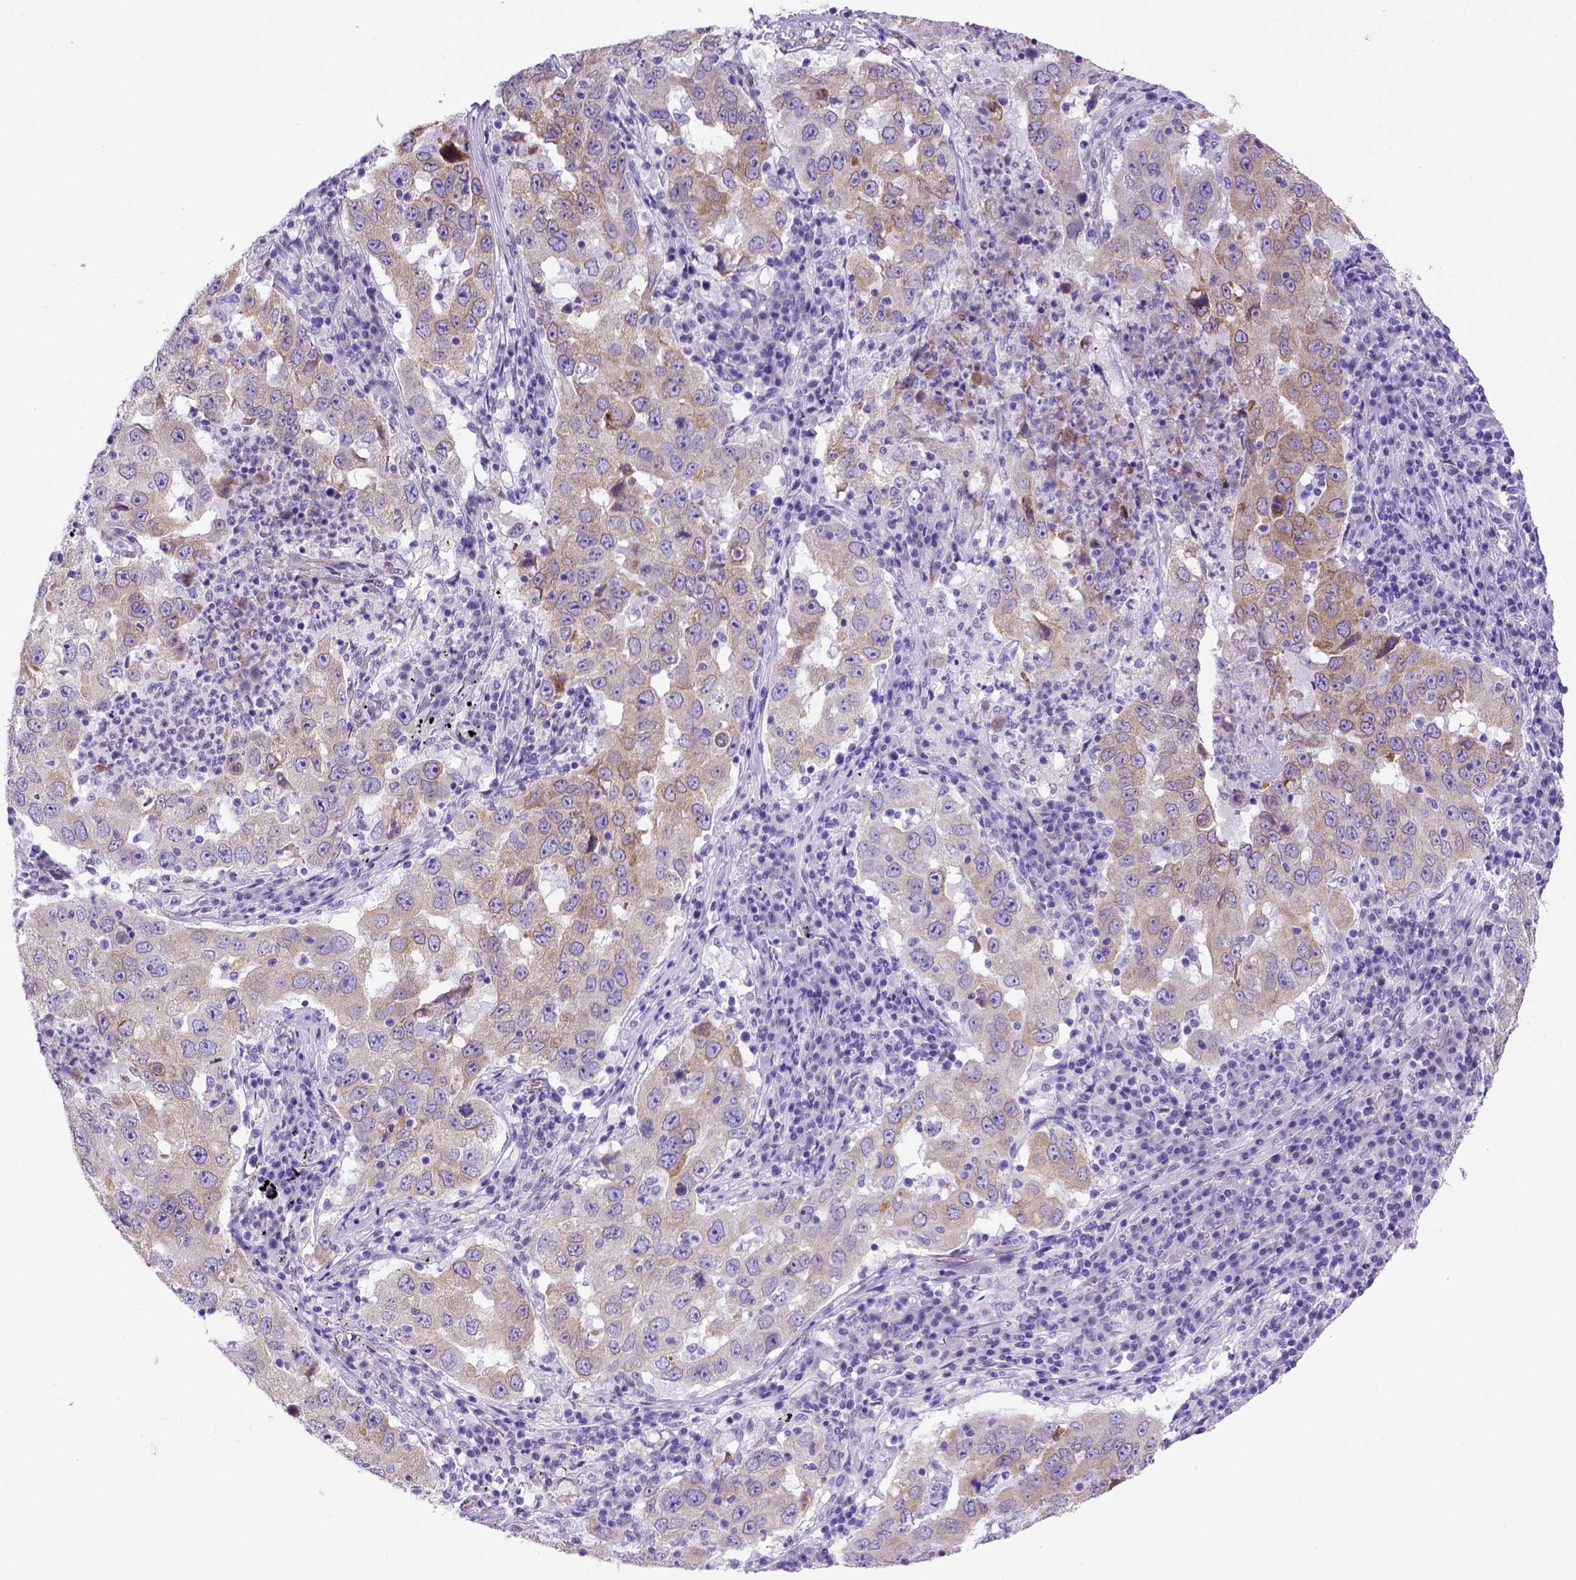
{"staining": {"intensity": "weak", "quantity": "25%-75%", "location": "cytoplasmic/membranous"}, "tissue": "lung cancer", "cell_type": "Tumor cells", "image_type": "cancer", "snomed": [{"axis": "morphology", "description": "Adenocarcinoma, NOS"}, {"axis": "topography", "description": "Lung"}], "caption": "The micrograph shows staining of adenocarcinoma (lung), revealing weak cytoplasmic/membranous protein expression (brown color) within tumor cells. (Stains: DAB in brown, nuclei in blue, Microscopy: brightfield microscopy at high magnification).", "gene": "PTGES", "patient": {"sex": "male", "age": 73}}